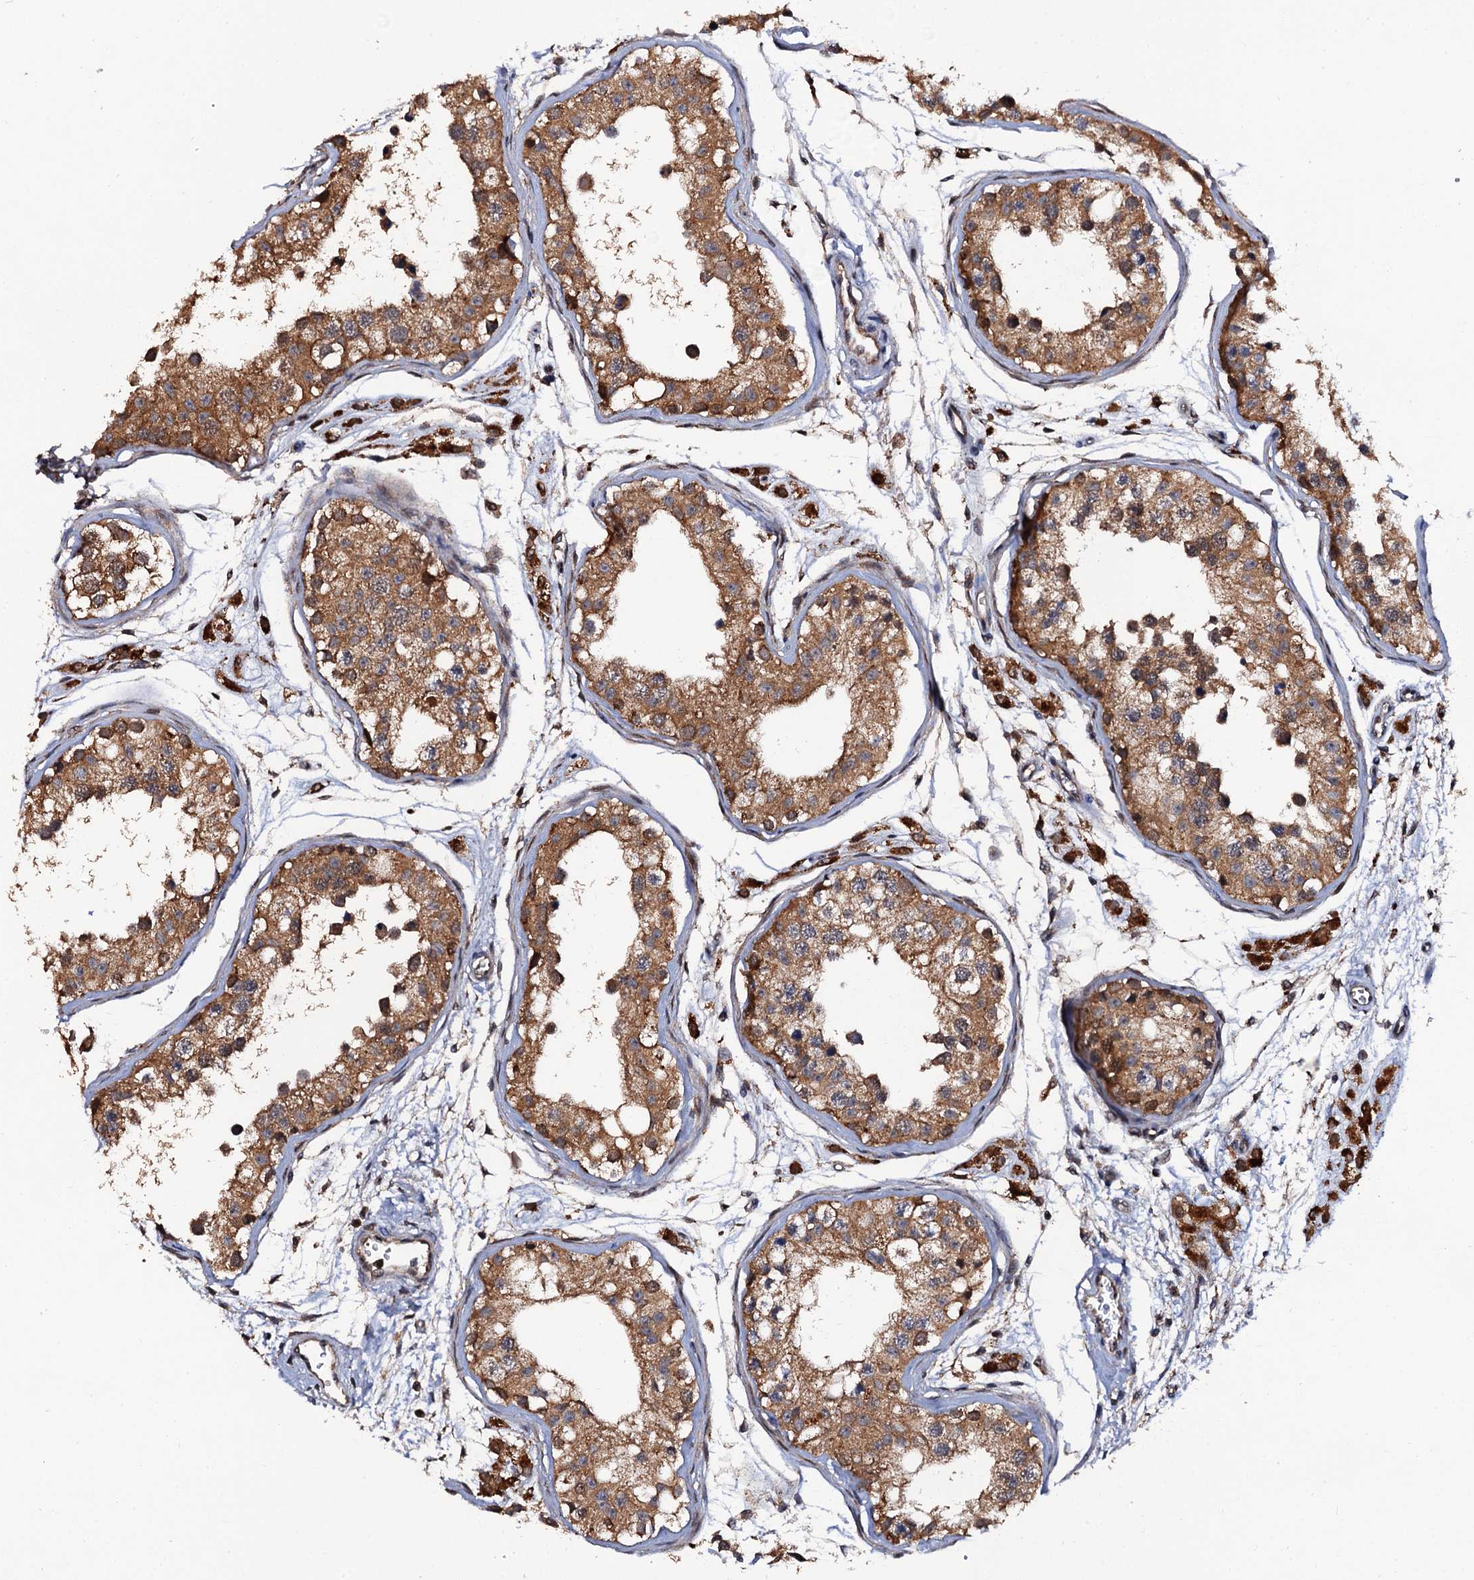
{"staining": {"intensity": "moderate", "quantity": ">75%", "location": "cytoplasmic/membranous"}, "tissue": "testis", "cell_type": "Cells in seminiferous ducts", "image_type": "normal", "snomed": [{"axis": "morphology", "description": "Normal tissue, NOS"}, {"axis": "morphology", "description": "Adenocarcinoma, metastatic, NOS"}, {"axis": "topography", "description": "Testis"}], "caption": "Moderate cytoplasmic/membranous protein expression is appreciated in about >75% of cells in seminiferous ducts in testis.", "gene": "MIER2", "patient": {"sex": "male", "age": 26}}